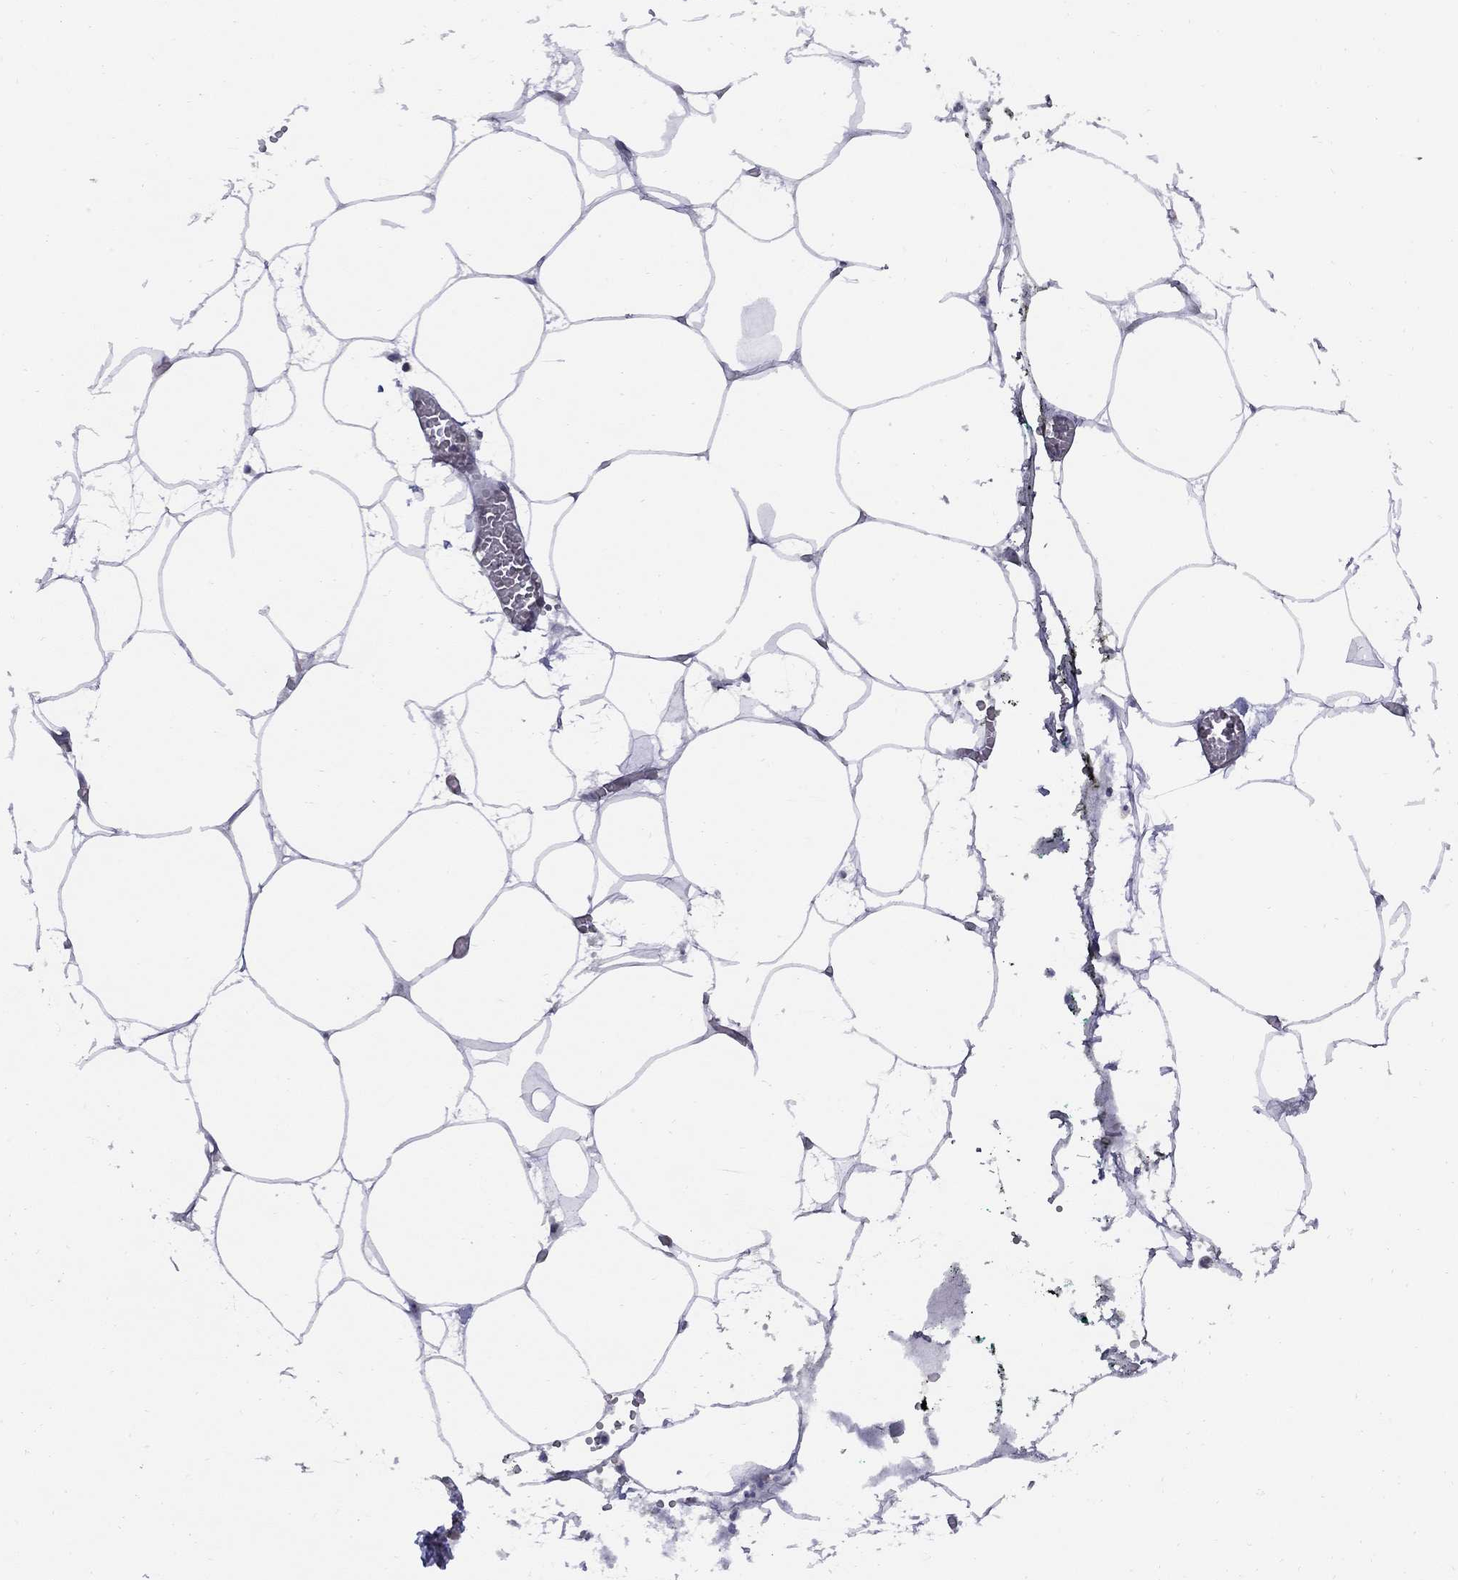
{"staining": {"intensity": "negative", "quantity": "none", "location": "none"}, "tissue": "adipose tissue", "cell_type": "Adipocytes", "image_type": "normal", "snomed": [{"axis": "morphology", "description": "Normal tissue, NOS"}, {"axis": "topography", "description": "Adipose tissue"}, {"axis": "topography", "description": "Pancreas"}, {"axis": "topography", "description": "Peripheral nerve tissue"}], "caption": "An immunohistochemistry image of benign adipose tissue is shown. There is no staining in adipocytes of adipose tissue. (Immunohistochemistry (ihc), brightfield microscopy, high magnification).", "gene": "BRF1", "patient": {"sex": "female", "age": 58}}